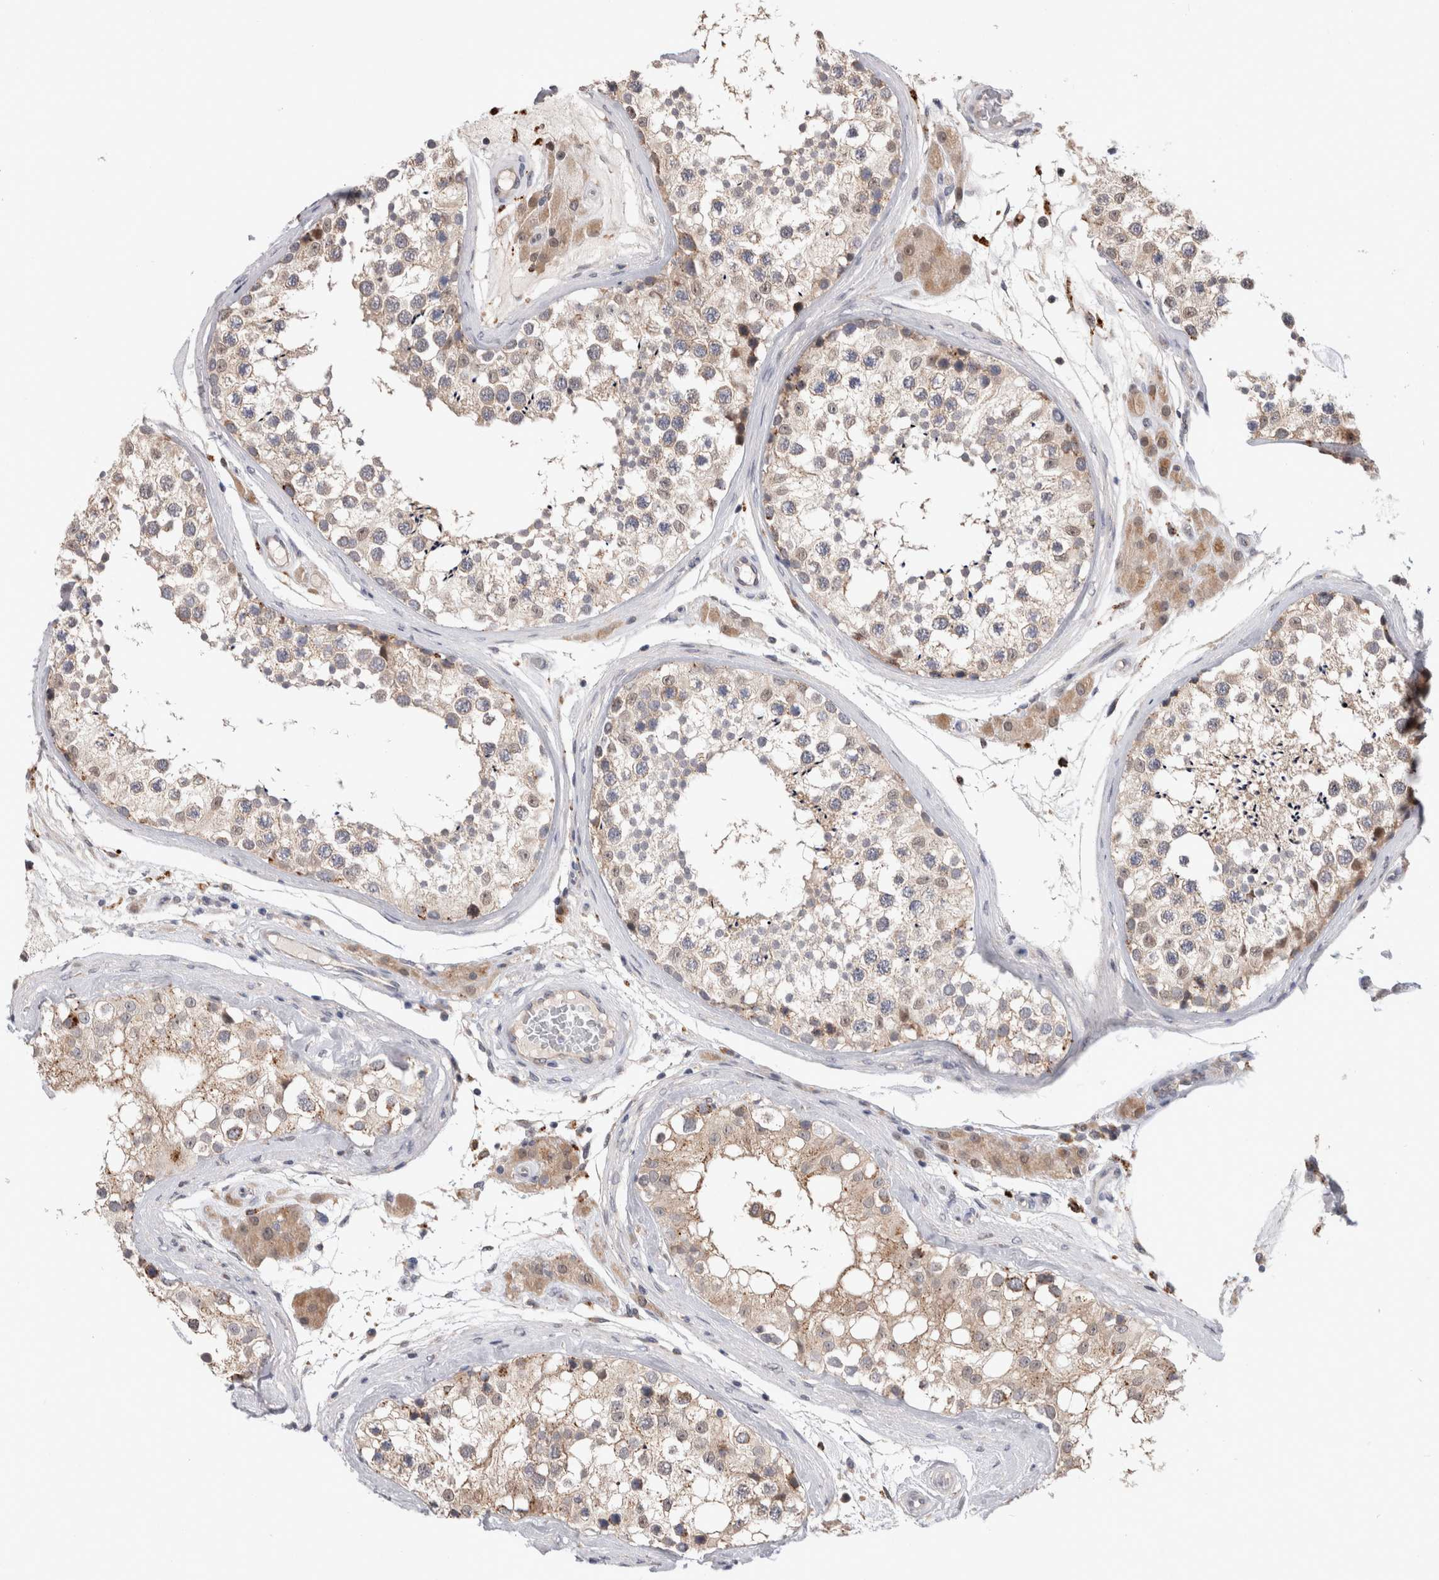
{"staining": {"intensity": "weak", "quantity": ">75%", "location": "cytoplasmic/membranous"}, "tissue": "testis", "cell_type": "Cells in seminiferous ducts", "image_type": "normal", "snomed": [{"axis": "morphology", "description": "Normal tissue, NOS"}, {"axis": "topography", "description": "Testis"}], "caption": "This photomicrograph shows benign testis stained with immunohistochemistry to label a protein in brown. The cytoplasmic/membranous of cells in seminiferous ducts show weak positivity for the protein. Nuclei are counter-stained blue.", "gene": "MRPL37", "patient": {"sex": "male", "age": 46}}